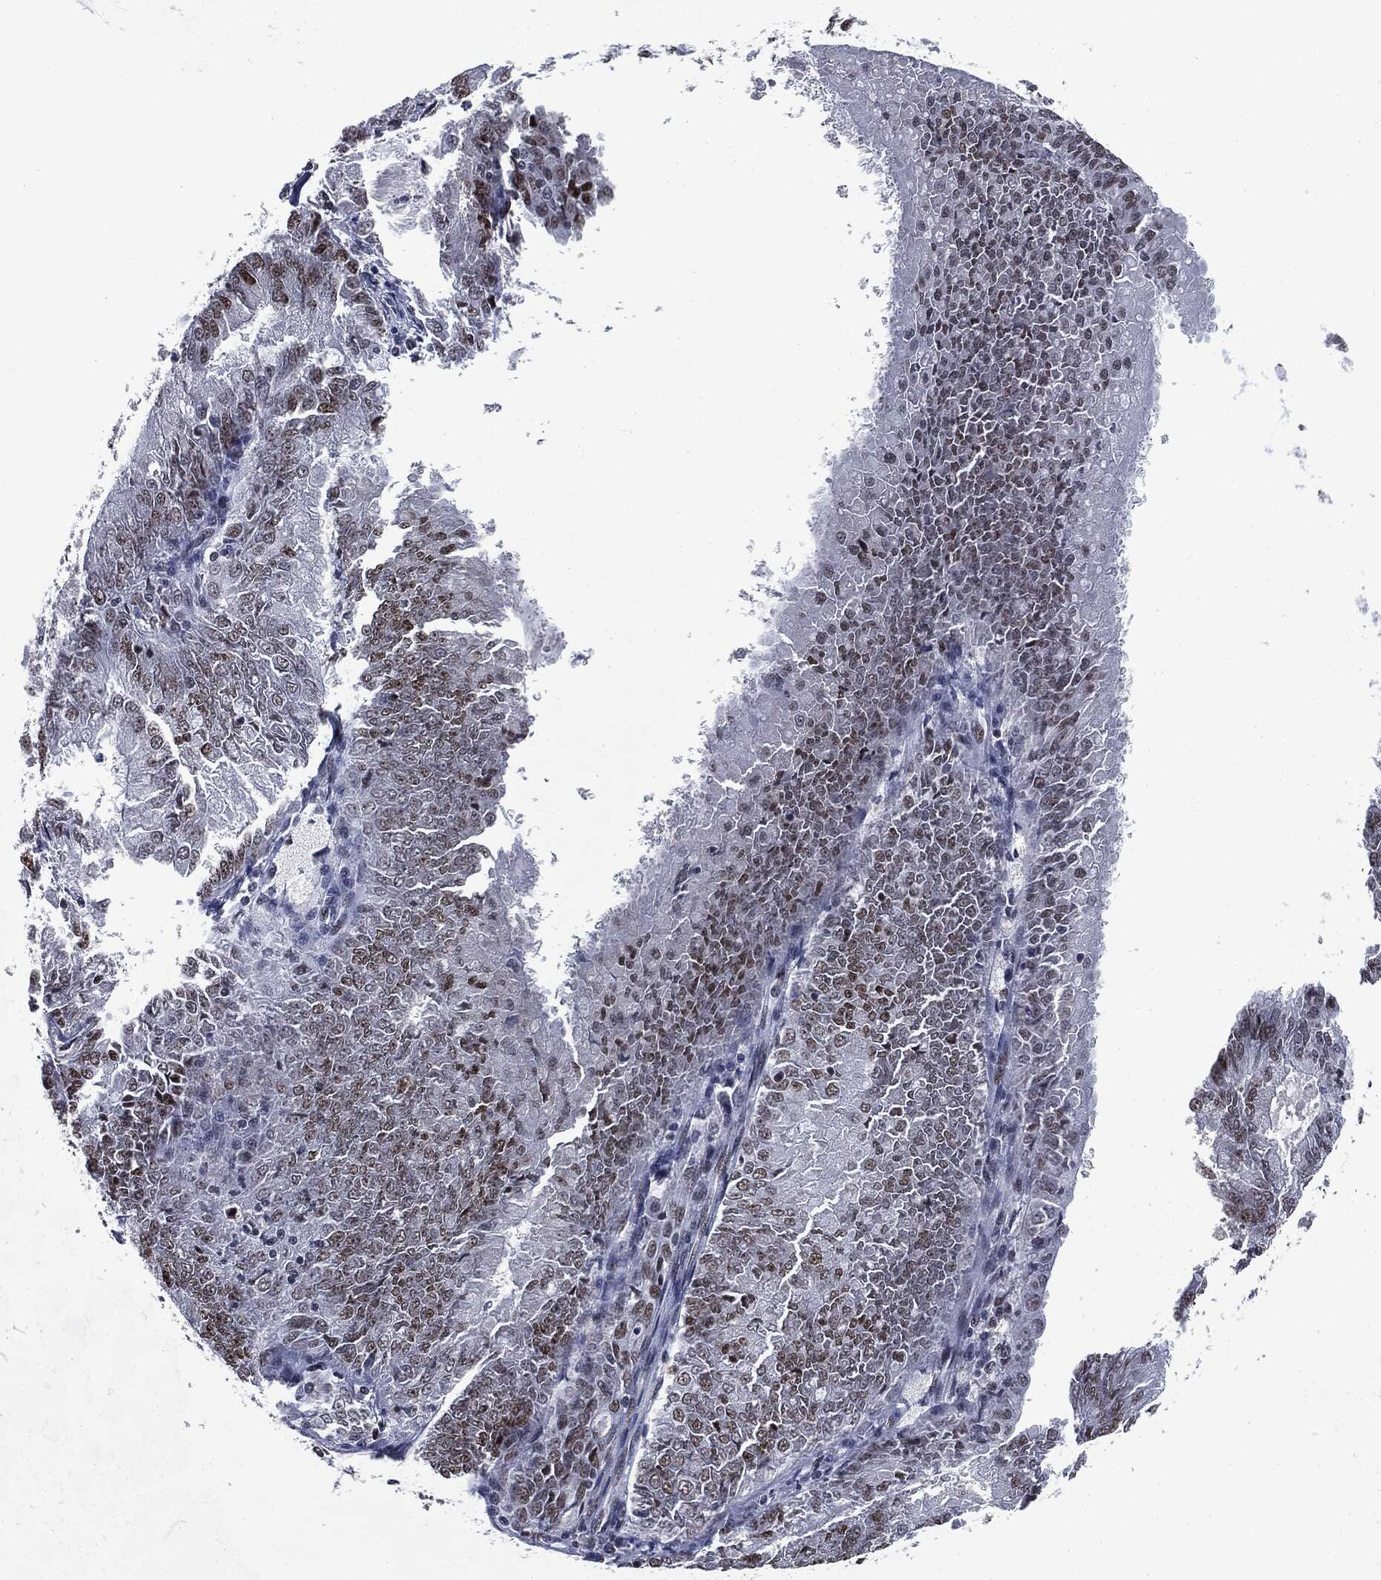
{"staining": {"intensity": "moderate", "quantity": "<25%", "location": "nuclear"}, "tissue": "endometrial cancer", "cell_type": "Tumor cells", "image_type": "cancer", "snomed": [{"axis": "morphology", "description": "Adenocarcinoma, NOS"}, {"axis": "topography", "description": "Endometrium"}], "caption": "DAB (3,3'-diaminobenzidine) immunohistochemical staining of human endometrial adenocarcinoma shows moderate nuclear protein expression in approximately <25% of tumor cells.", "gene": "MSH2", "patient": {"sex": "female", "age": 57}}